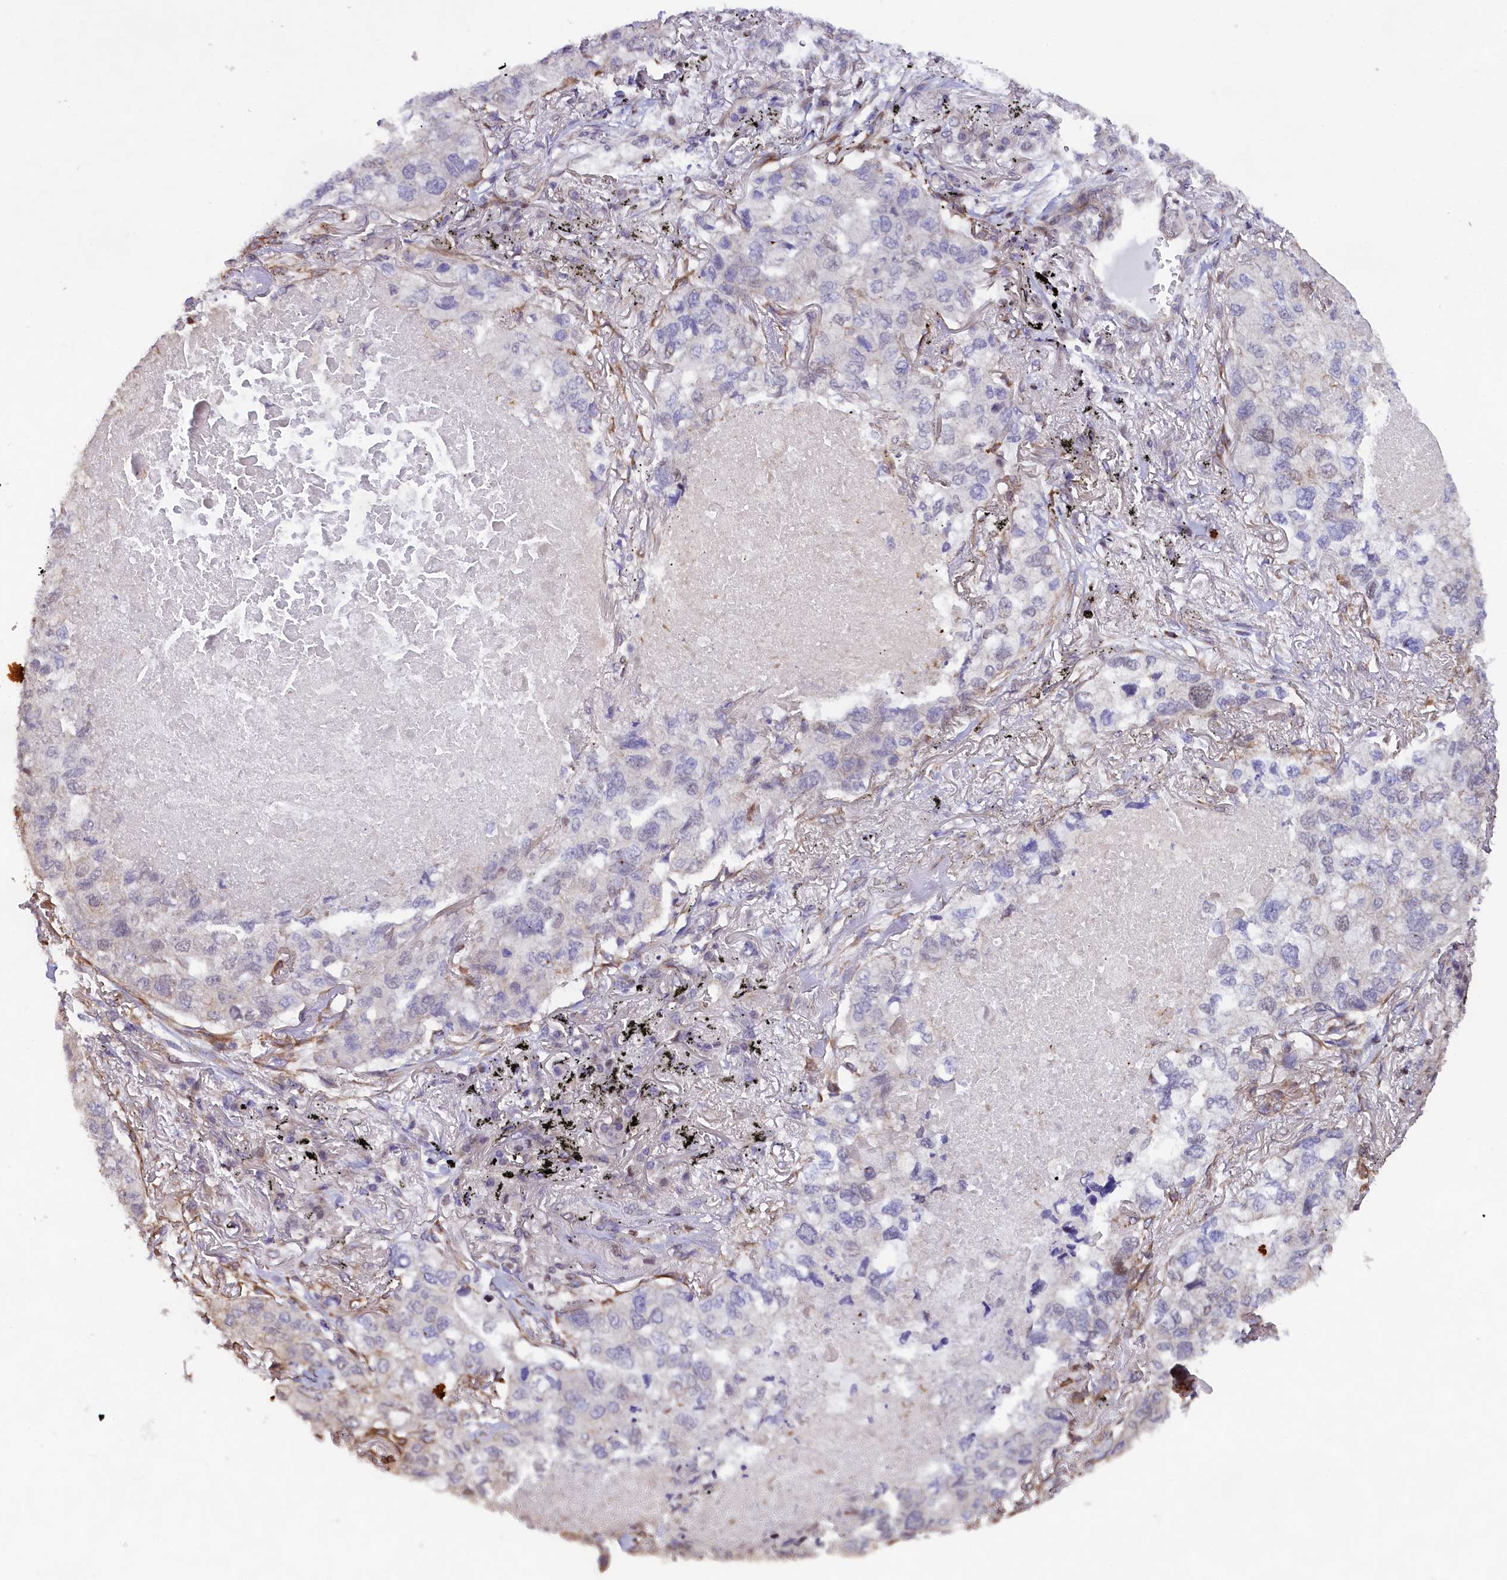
{"staining": {"intensity": "weak", "quantity": "<25%", "location": "nuclear"}, "tissue": "lung cancer", "cell_type": "Tumor cells", "image_type": "cancer", "snomed": [{"axis": "morphology", "description": "Adenocarcinoma, NOS"}, {"axis": "topography", "description": "Lung"}], "caption": "Immunohistochemical staining of human lung cancer reveals no significant staining in tumor cells. (Immunohistochemistry (ihc), brightfield microscopy, high magnification).", "gene": "SP4", "patient": {"sex": "male", "age": 65}}